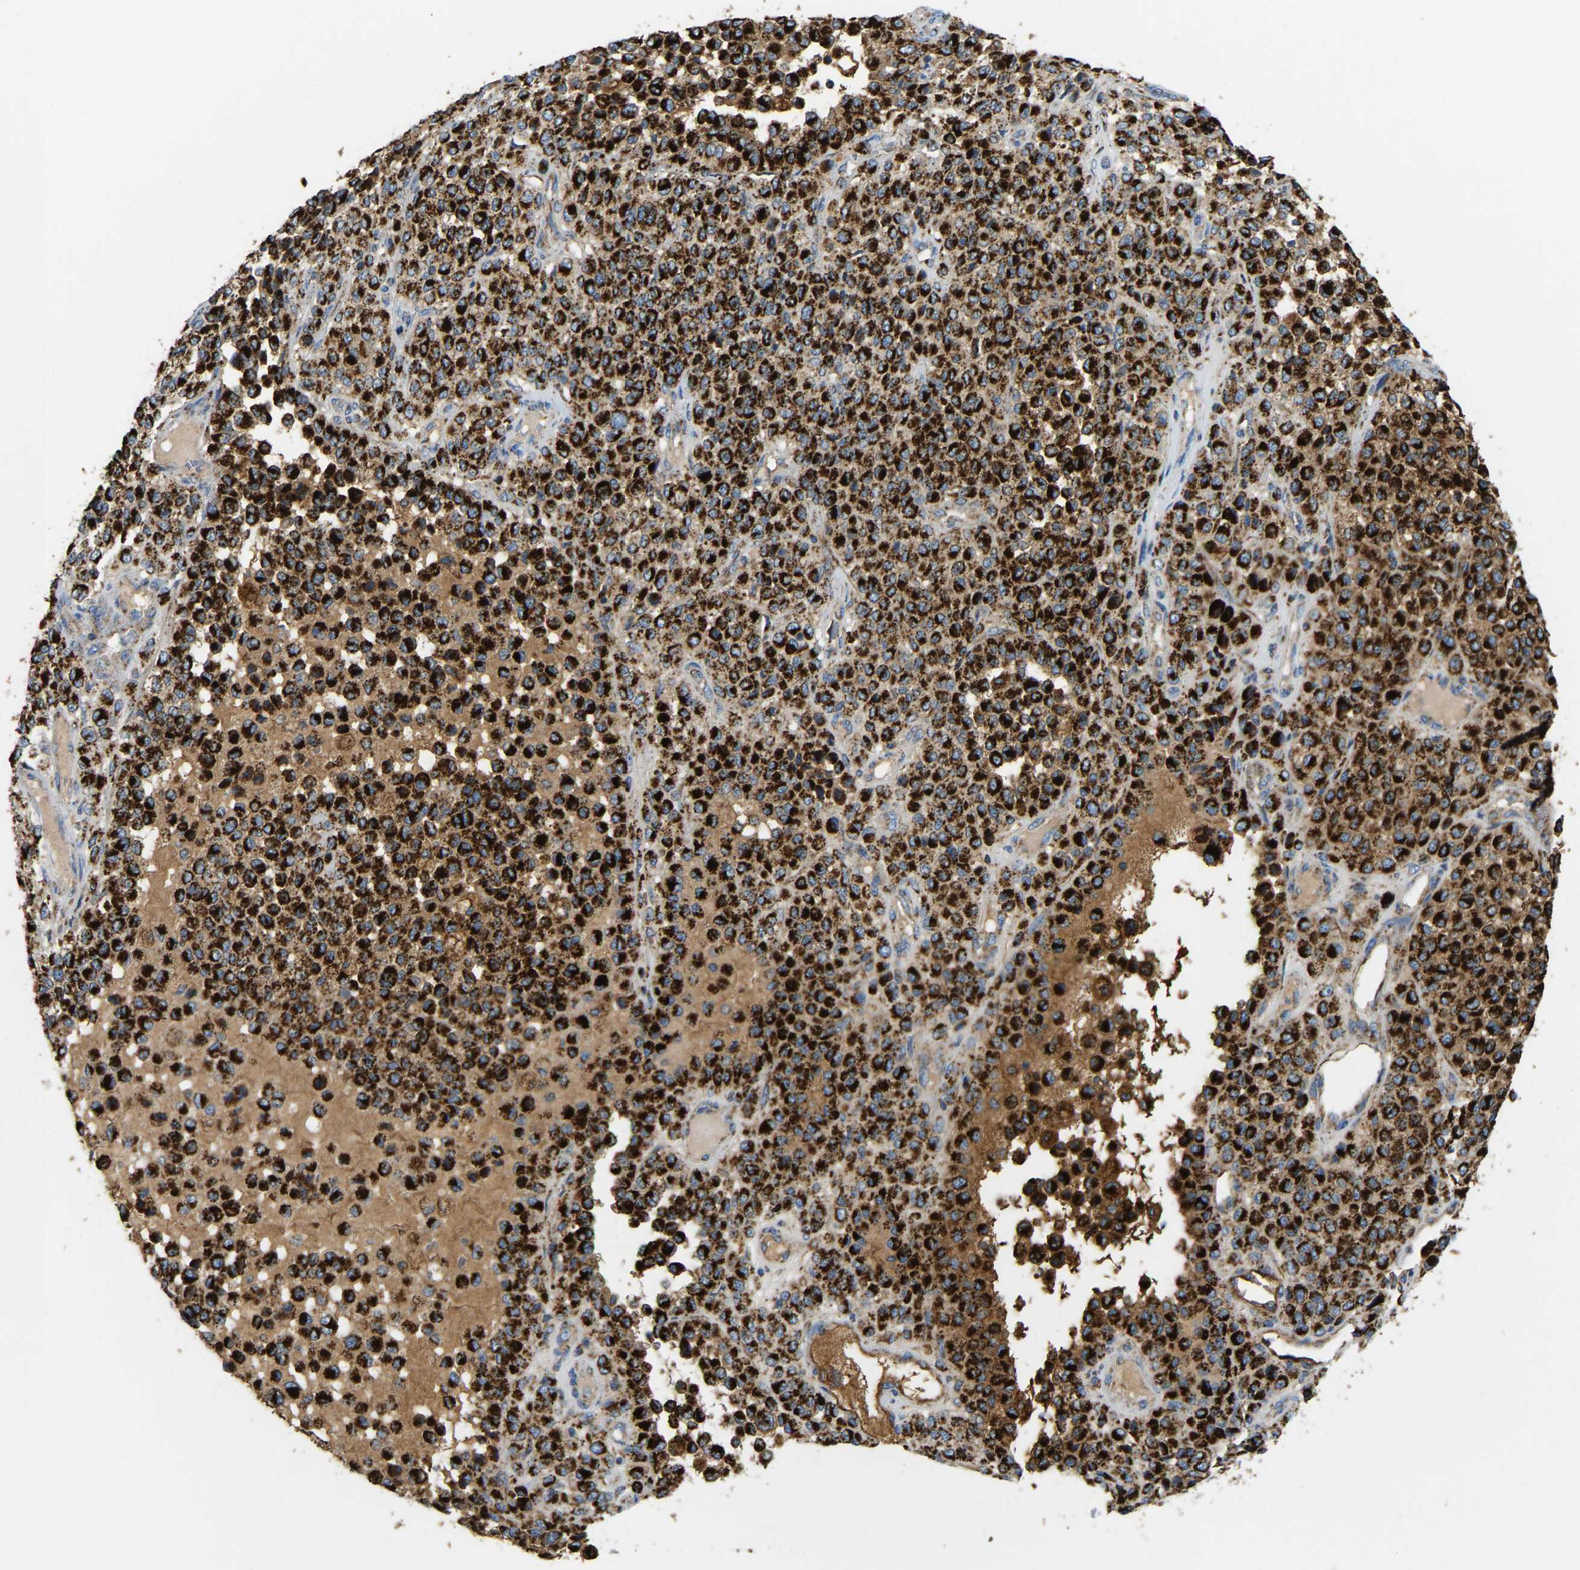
{"staining": {"intensity": "strong", "quantity": ">75%", "location": "cytoplasmic/membranous"}, "tissue": "melanoma", "cell_type": "Tumor cells", "image_type": "cancer", "snomed": [{"axis": "morphology", "description": "Malignant melanoma, Metastatic site"}, {"axis": "topography", "description": "Pancreas"}], "caption": "Malignant melanoma (metastatic site) stained with DAB (3,3'-diaminobenzidine) immunohistochemistry (IHC) exhibits high levels of strong cytoplasmic/membranous staining in about >75% of tumor cells. (brown staining indicates protein expression, while blue staining denotes nuclei).", "gene": "HIBADH", "patient": {"sex": "female", "age": 30}}